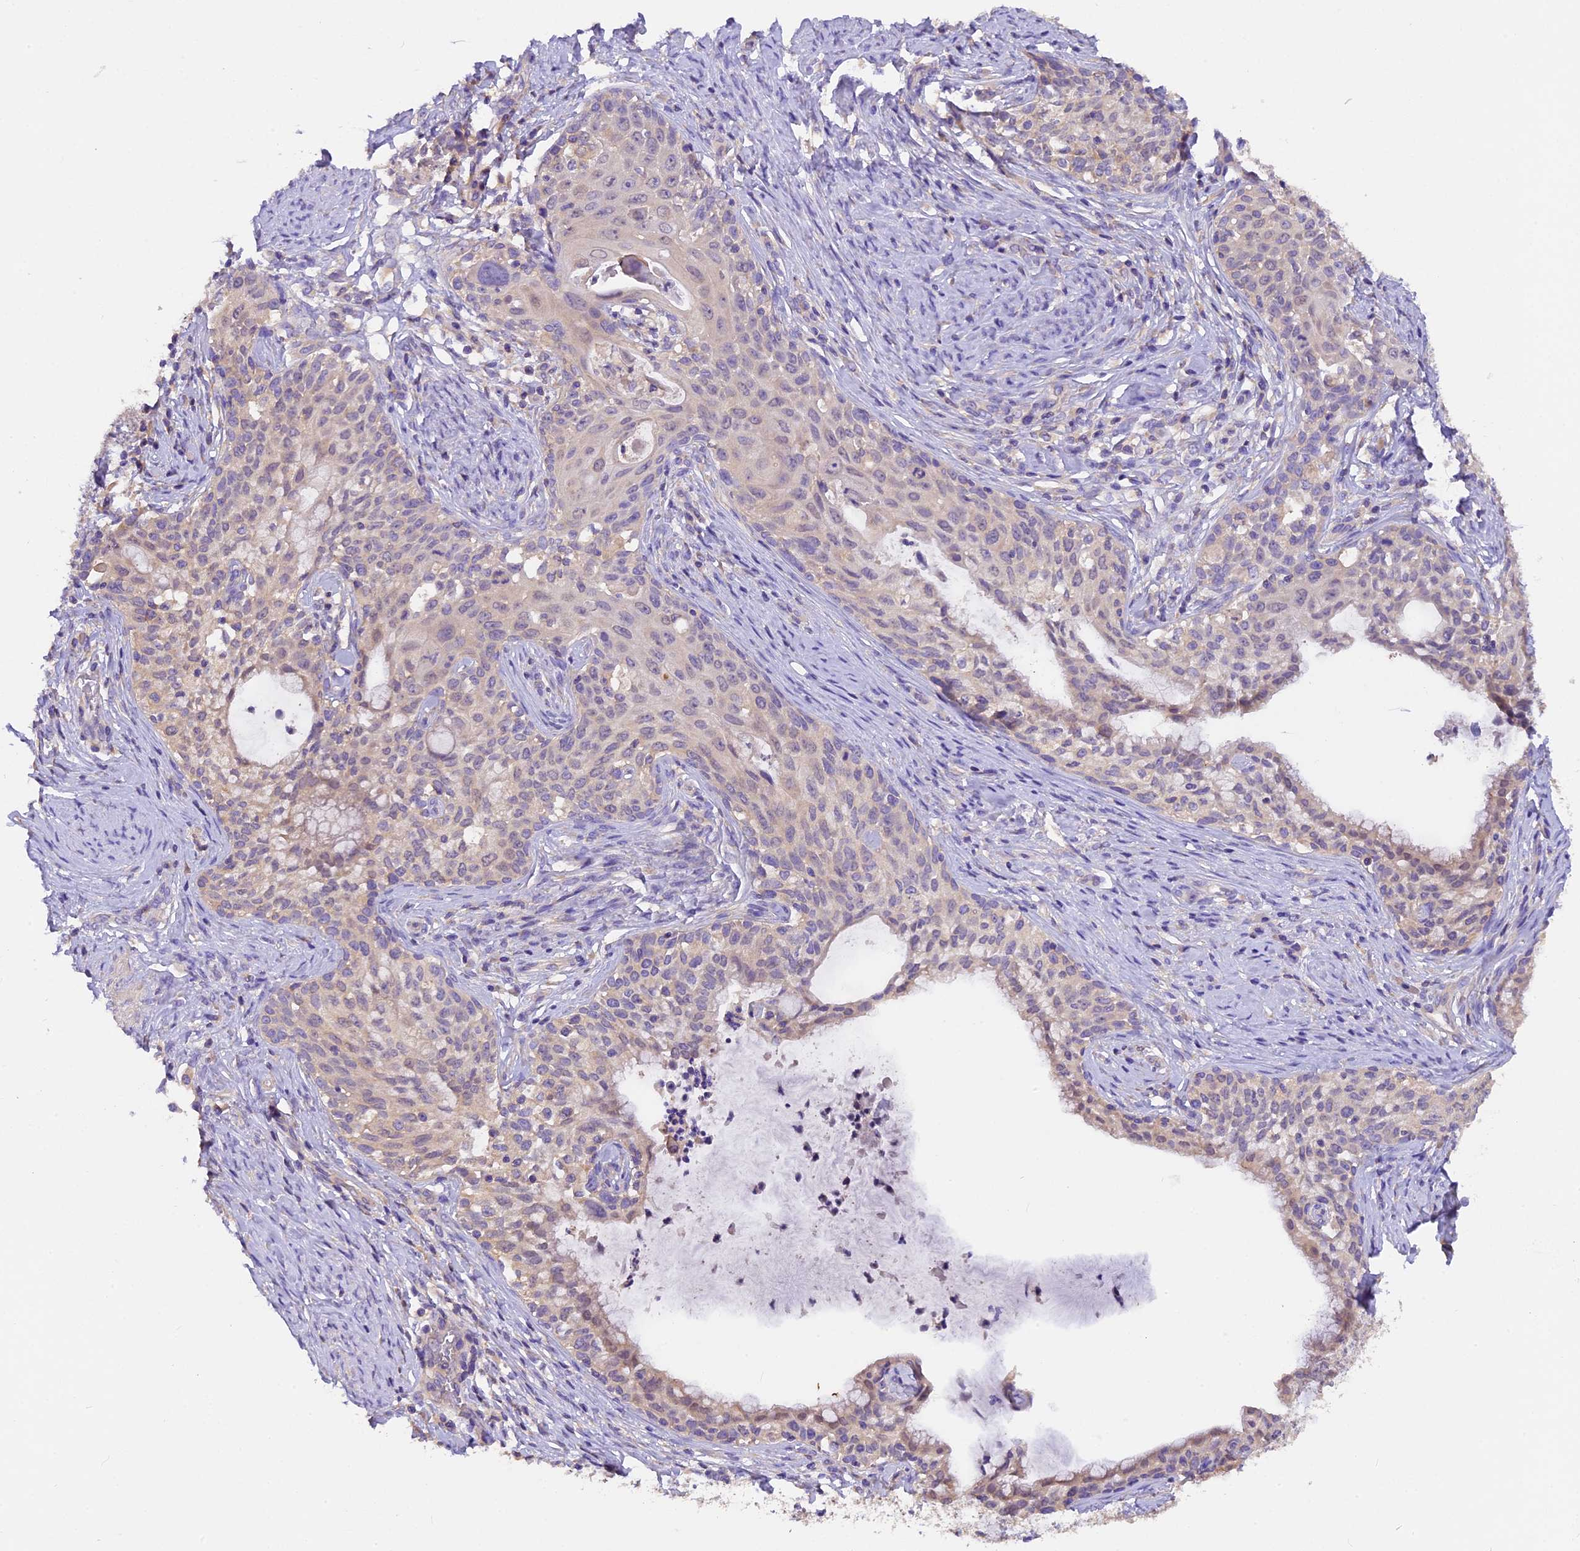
{"staining": {"intensity": "weak", "quantity": "<25%", "location": "cytoplasmic/membranous"}, "tissue": "cervical cancer", "cell_type": "Tumor cells", "image_type": "cancer", "snomed": [{"axis": "morphology", "description": "Squamous cell carcinoma, NOS"}, {"axis": "morphology", "description": "Adenocarcinoma, NOS"}, {"axis": "topography", "description": "Cervix"}], "caption": "Immunohistochemical staining of human squamous cell carcinoma (cervical) shows no significant expression in tumor cells.", "gene": "AP3B2", "patient": {"sex": "female", "age": 52}}